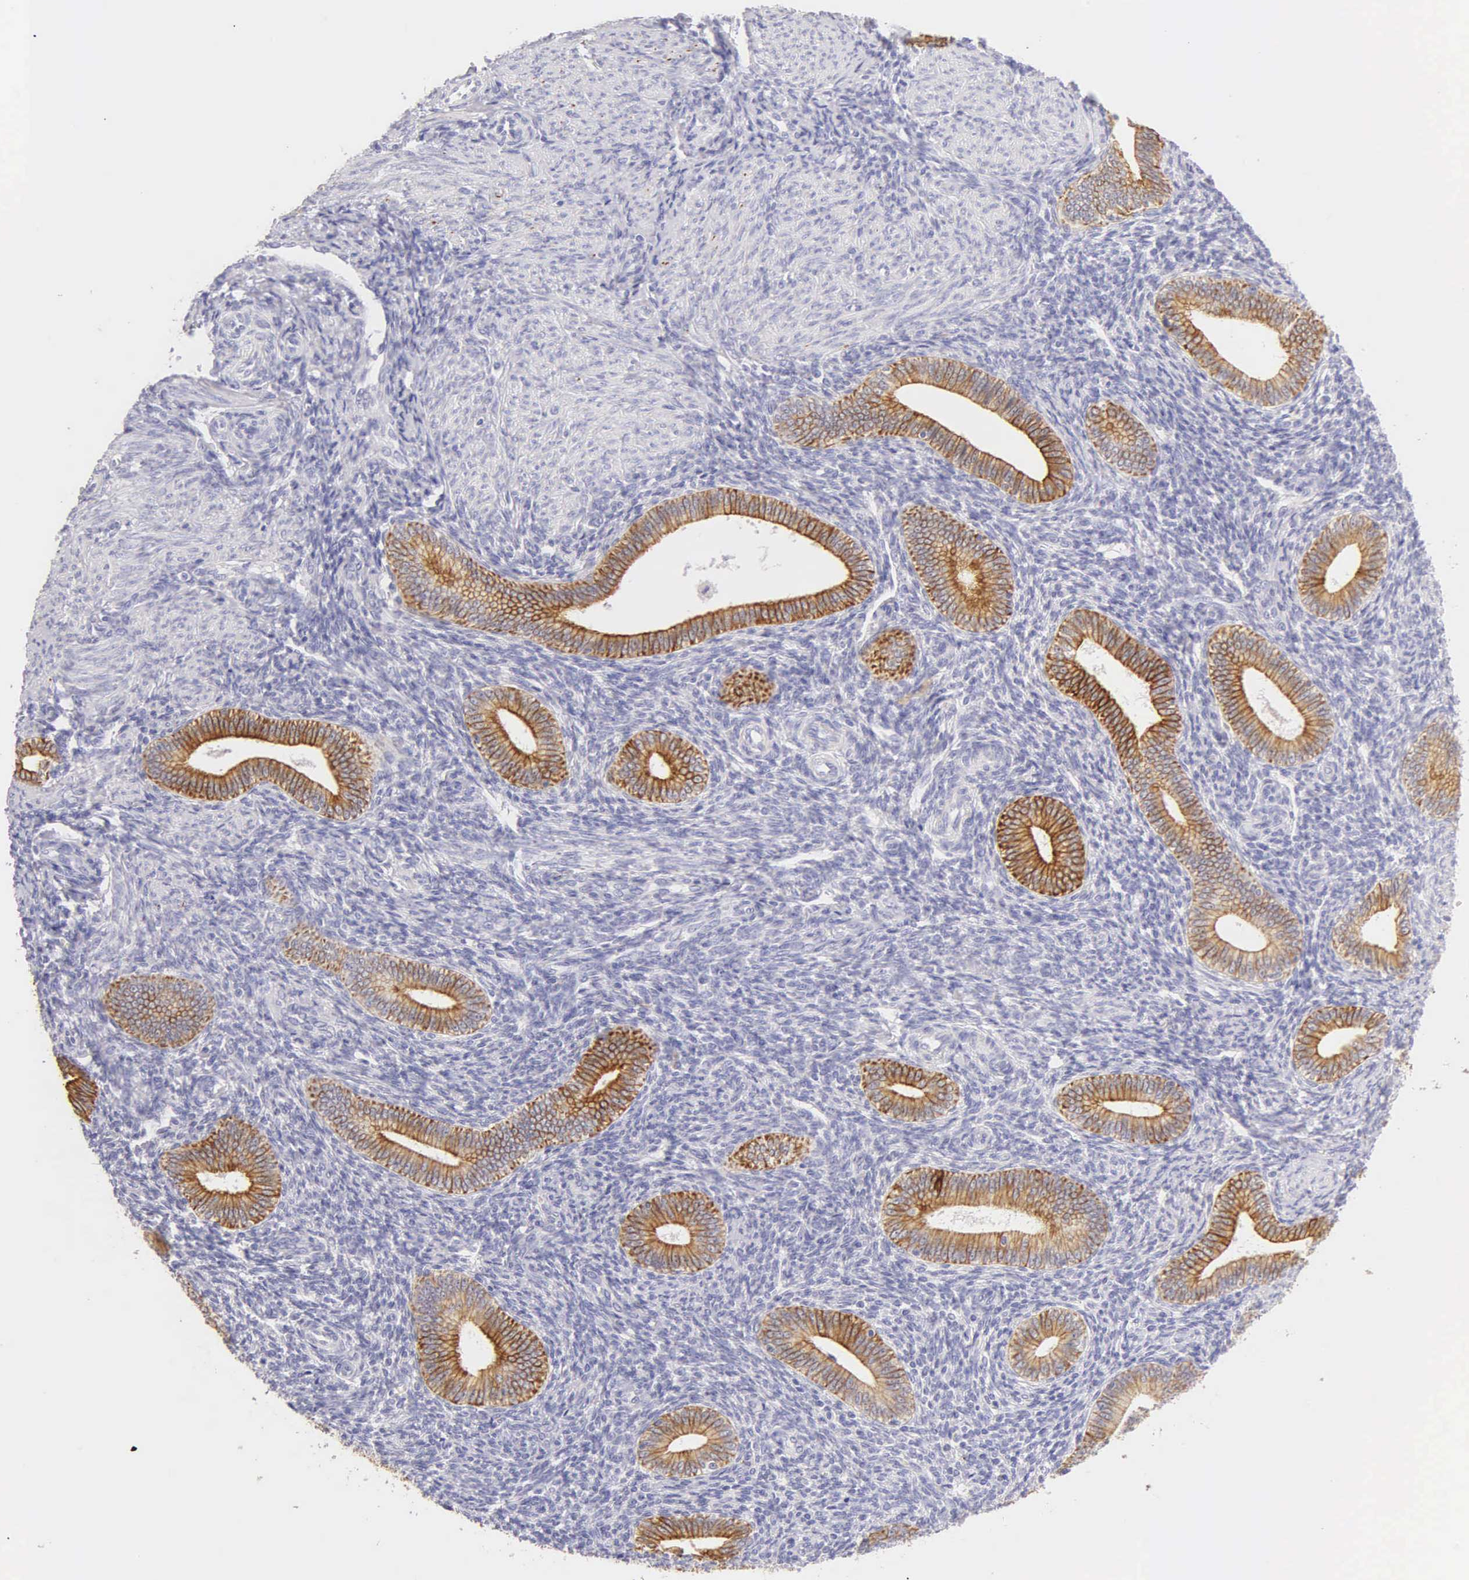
{"staining": {"intensity": "negative", "quantity": "none", "location": "none"}, "tissue": "endometrium", "cell_type": "Cells in endometrial stroma", "image_type": "normal", "snomed": [{"axis": "morphology", "description": "Normal tissue, NOS"}, {"axis": "topography", "description": "Endometrium"}], "caption": "Cells in endometrial stroma show no significant staining in normal endometrium. Brightfield microscopy of immunohistochemistry stained with DAB (3,3'-diaminobenzidine) (brown) and hematoxylin (blue), captured at high magnification.", "gene": "KRT14", "patient": {"sex": "female", "age": 35}}